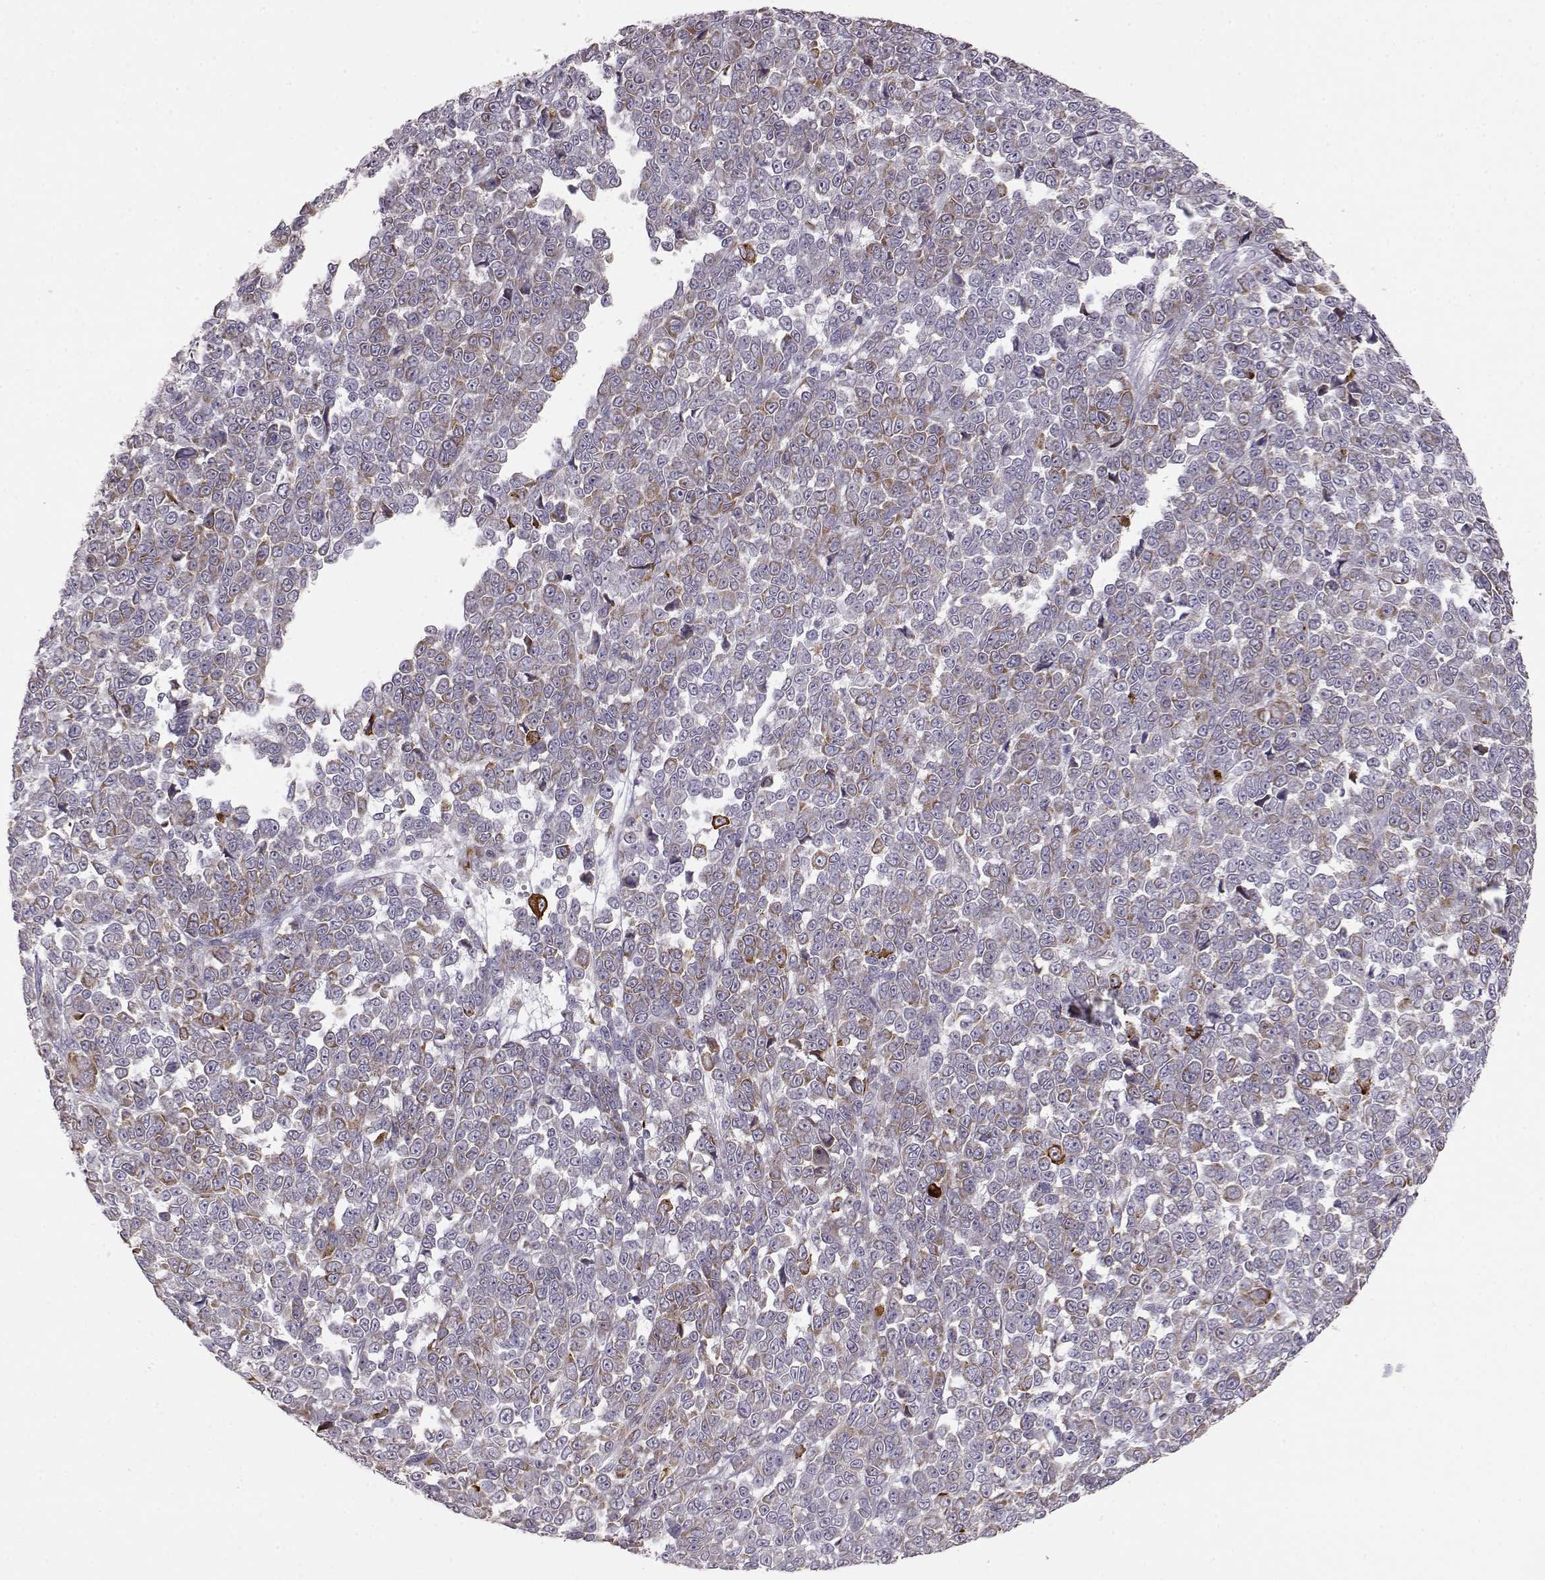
{"staining": {"intensity": "moderate", "quantity": "25%-75%", "location": "cytoplasmic/membranous"}, "tissue": "melanoma", "cell_type": "Tumor cells", "image_type": "cancer", "snomed": [{"axis": "morphology", "description": "Malignant melanoma, NOS"}, {"axis": "topography", "description": "Skin"}], "caption": "Immunohistochemical staining of human melanoma reveals moderate cytoplasmic/membranous protein positivity in approximately 25%-75% of tumor cells.", "gene": "ELOVL5", "patient": {"sex": "female", "age": 95}}